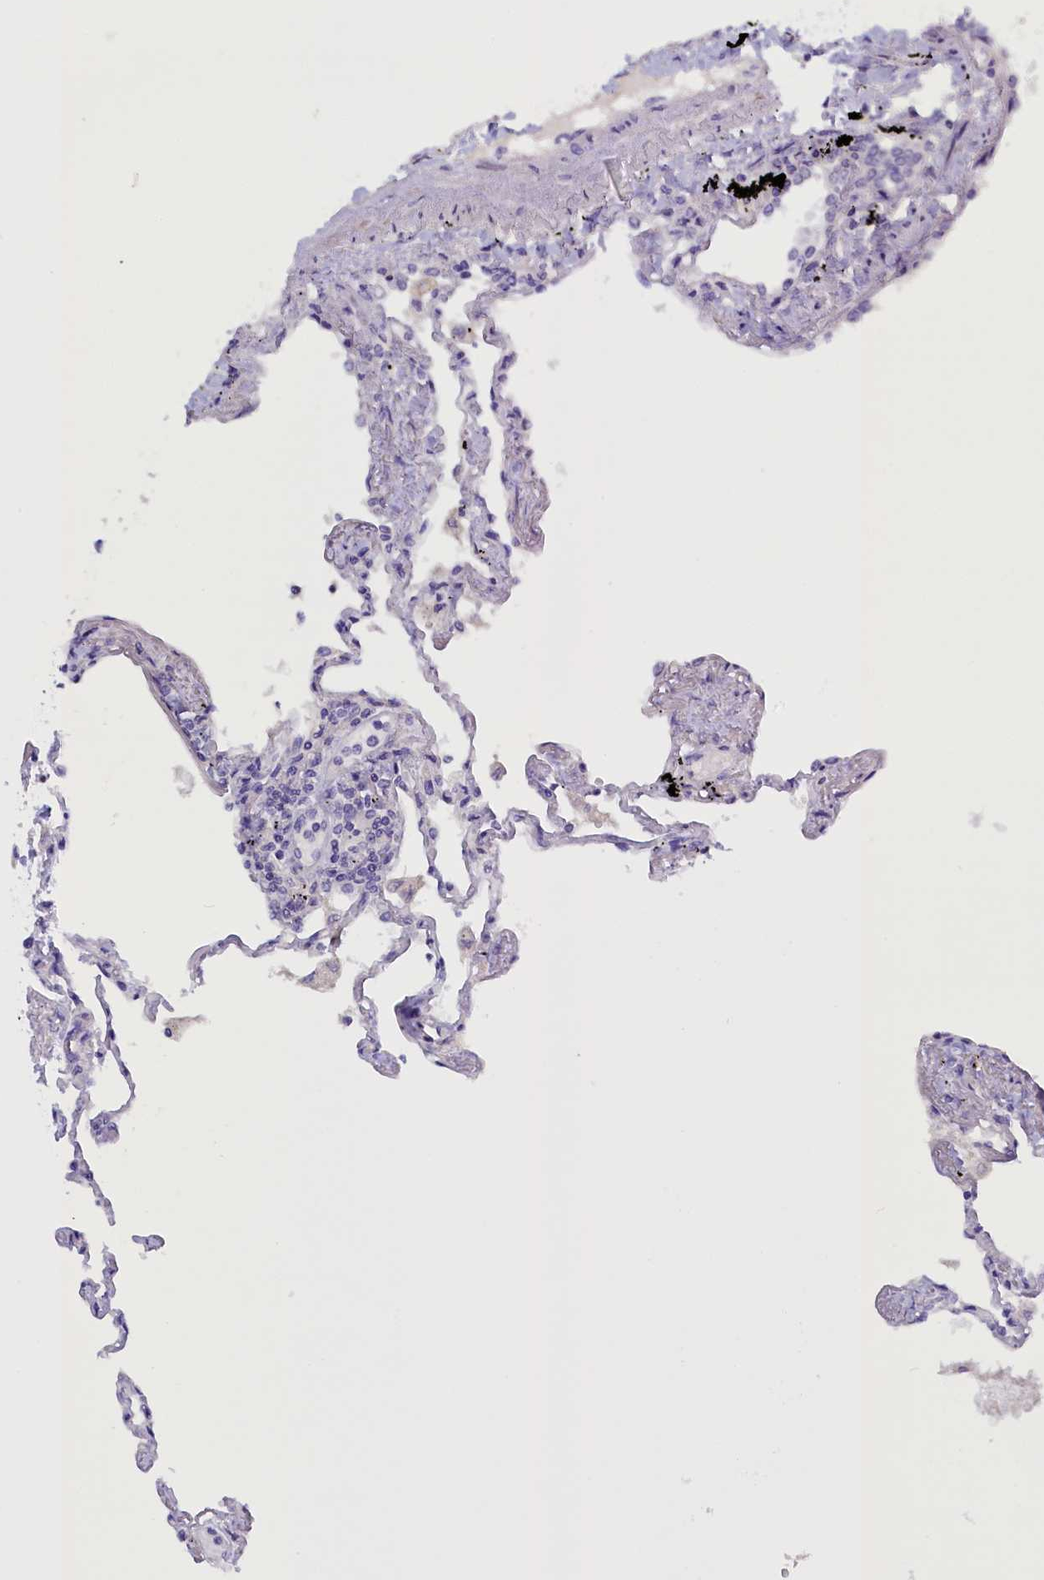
{"staining": {"intensity": "negative", "quantity": "none", "location": "none"}, "tissue": "lung", "cell_type": "Alveolar cells", "image_type": "normal", "snomed": [{"axis": "morphology", "description": "Normal tissue, NOS"}, {"axis": "topography", "description": "Lung"}], "caption": "Protein analysis of unremarkable lung displays no significant expression in alveolar cells.", "gene": "RTTN", "patient": {"sex": "female", "age": 67}}